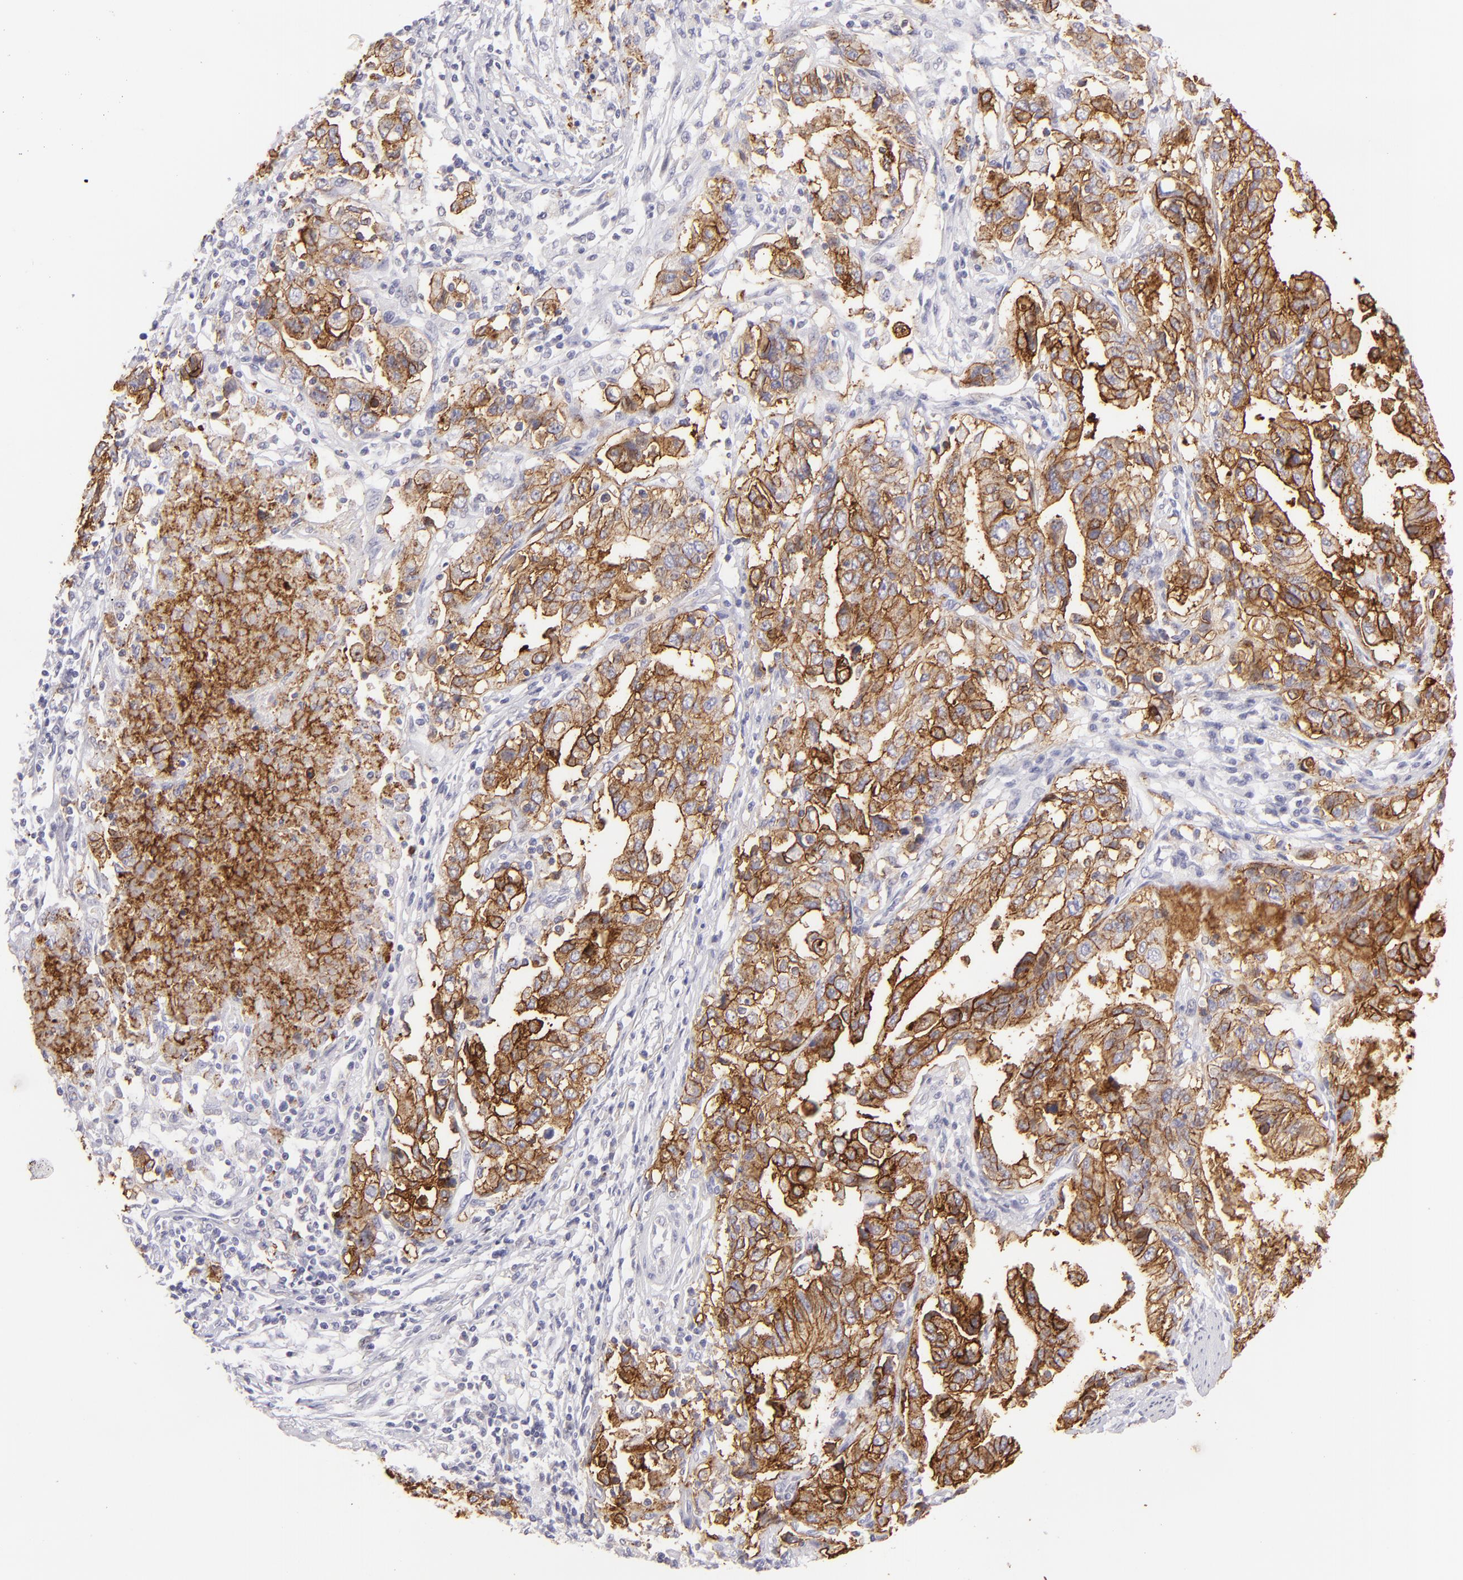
{"staining": {"intensity": "strong", "quantity": ">75%", "location": "cytoplasmic/membranous"}, "tissue": "stomach cancer", "cell_type": "Tumor cells", "image_type": "cancer", "snomed": [{"axis": "morphology", "description": "Adenocarcinoma, NOS"}, {"axis": "topography", "description": "Stomach, upper"}], "caption": "This histopathology image demonstrates IHC staining of human stomach cancer (adenocarcinoma), with high strong cytoplasmic/membranous staining in approximately >75% of tumor cells.", "gene": "CLDN4", "patient": {"sex": "female", "age": 50}}